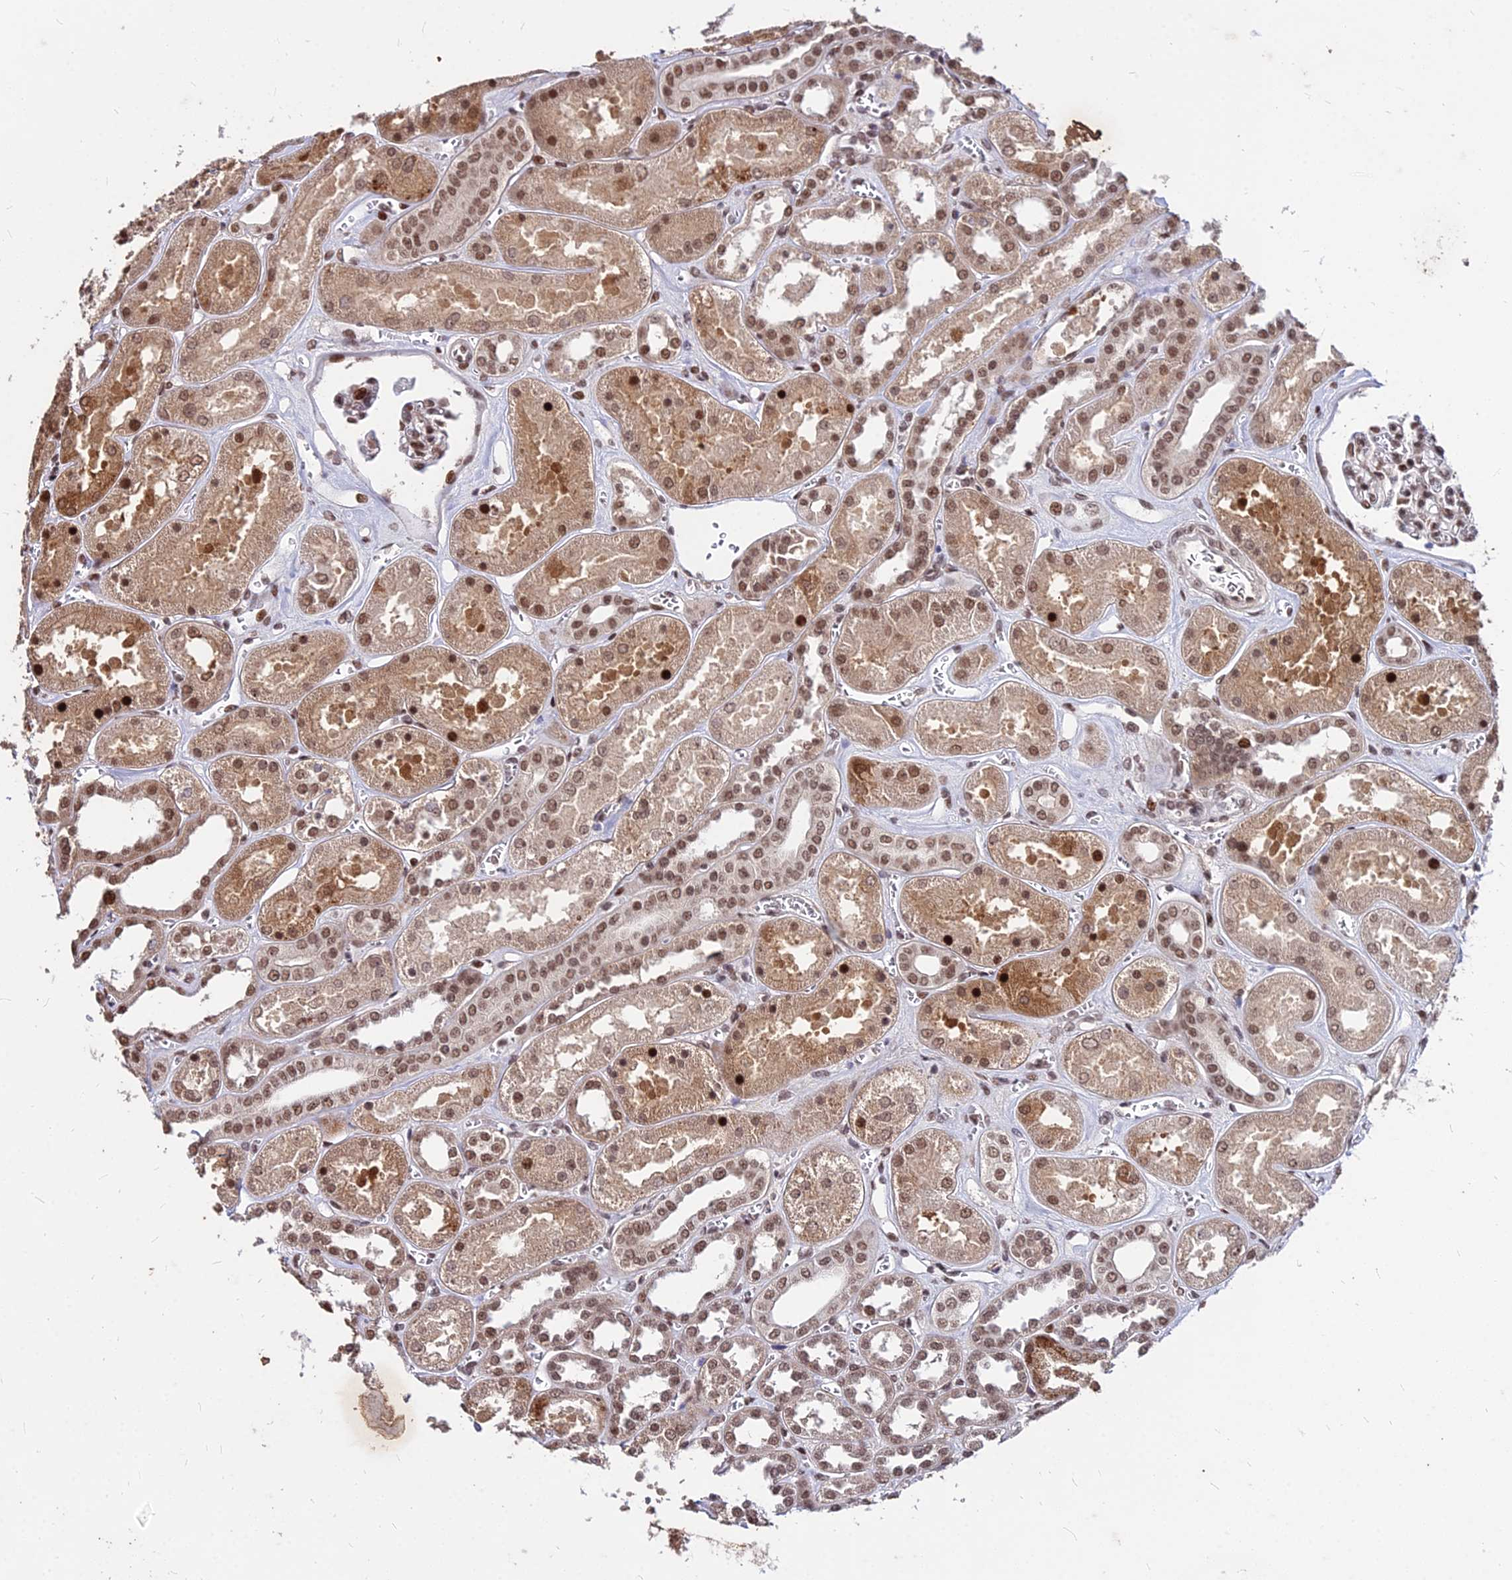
{"staining": {"intensity": "strong", "quantity": "25%-75%", "location": "nuclear"}, "tissue": "kidney", "cell_type": "Cells in glomeruli", "image_type": "normal", "snomed": [{"axis": "morphology", "description": "Normal tissue, NOS"}, {"axis": "morphology", "description": "Adenocarcinoma, NOS"}, {"axis": "topography", "description": "Kidney"}], "caption": "IHC histopathology image of unremarkable human kidney stained for a protein (brown), which reveals high levels of strong nuclear positivity in about 25%-75% of cells in glomeruli.", "gene": "ZBED4", "patient": {"sex": "female", "age": 68}}